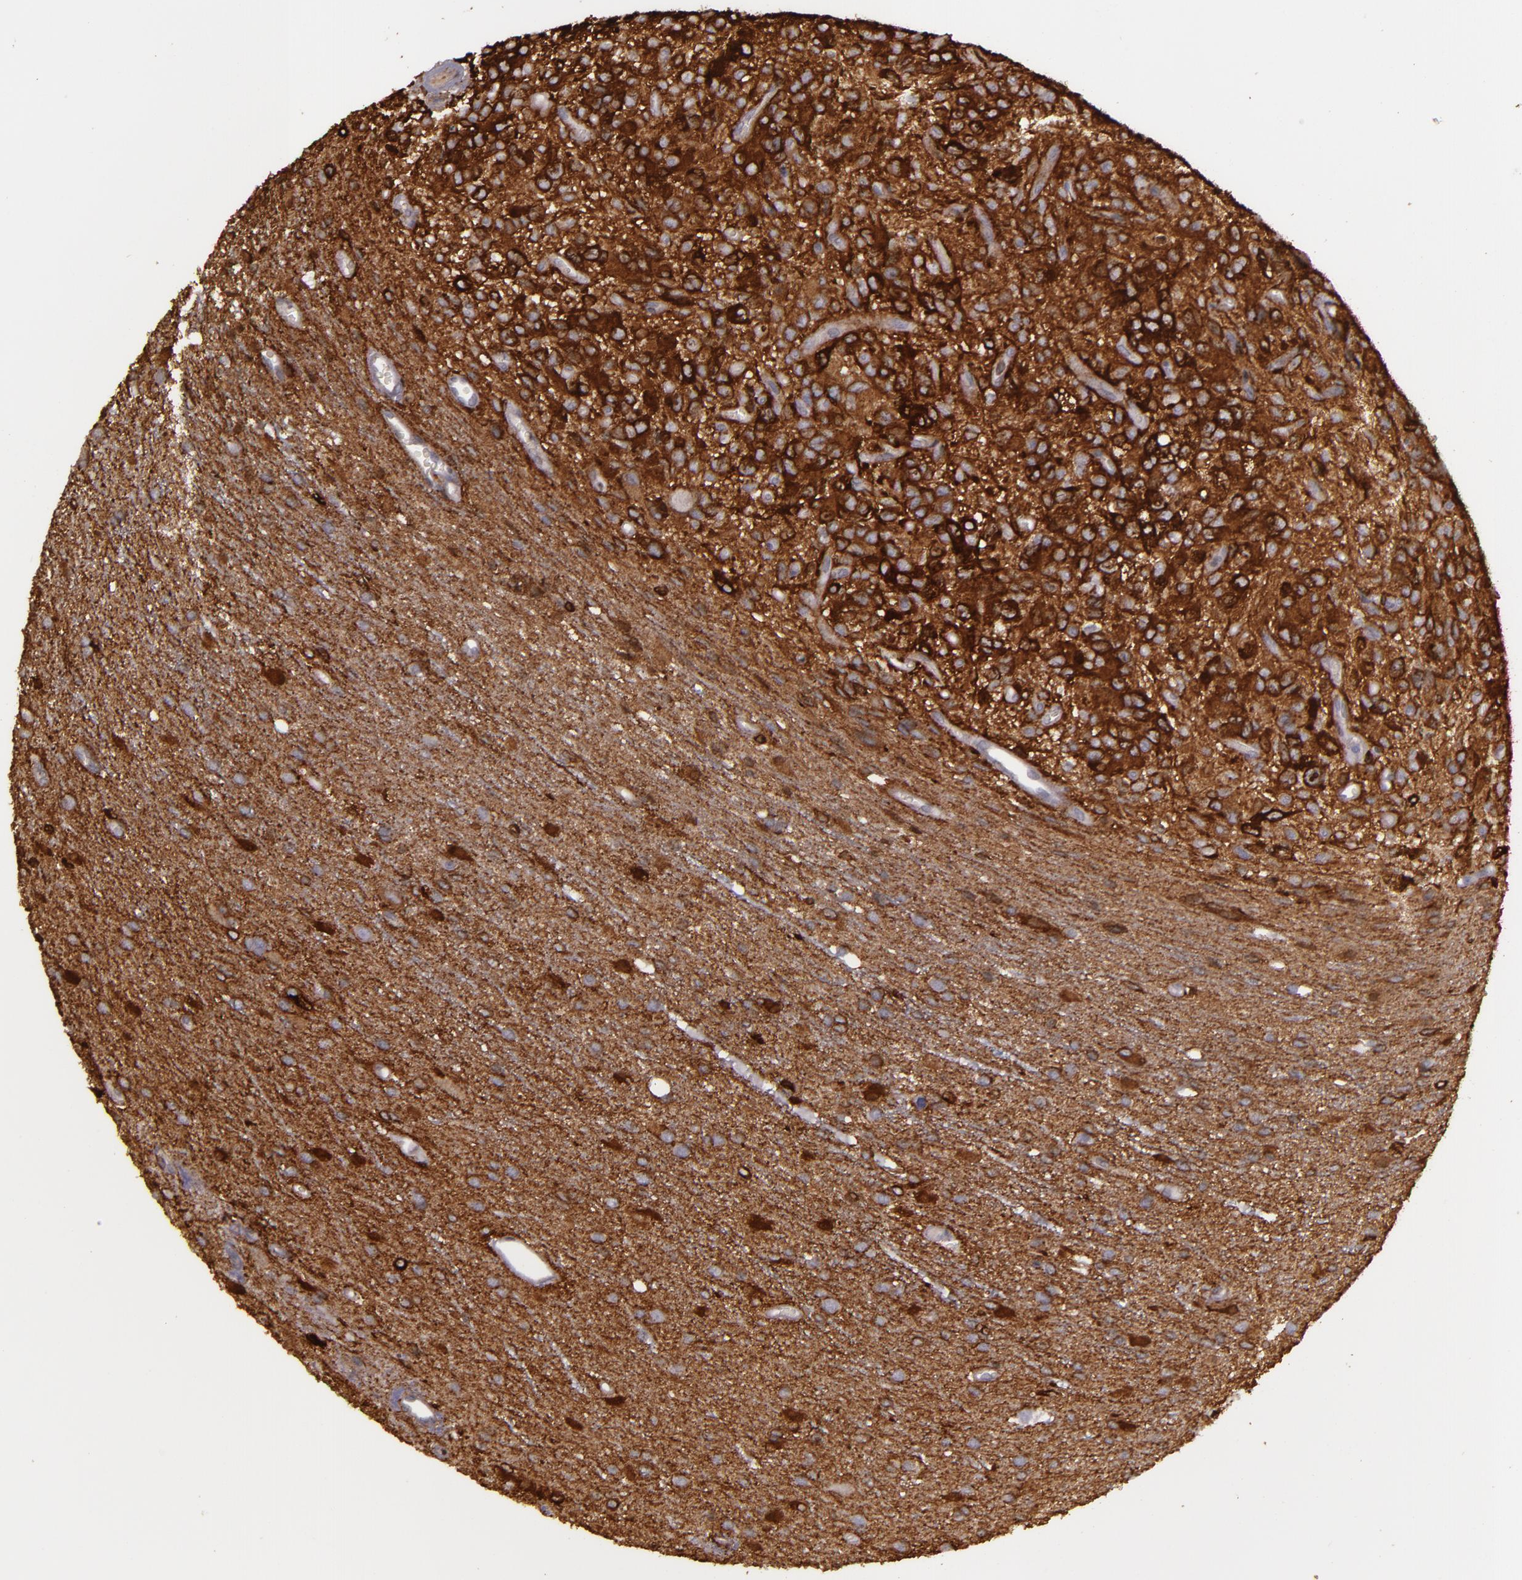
{"staining": {"intensity": "strong", "quantity": ">75%", "location": "cytoplasmic/membranous"}, "tissue": "glioma", "cell_type": "Tumor cells", "image_type": "cancer", "snomed": [{"axis": "morphology", "description": "Glioma, malignant, Low grade"}, {"axis": "topography", "description": "Brain"}], "caption": "Human malignant glioma (low-grade) stained with a brown dye reveals strong cytoplasmic/membranous positive positivity in about >75% of tumor cells.", "gene": "SLC9A3R1", "patient": {"sex": "female", "age": 15}}